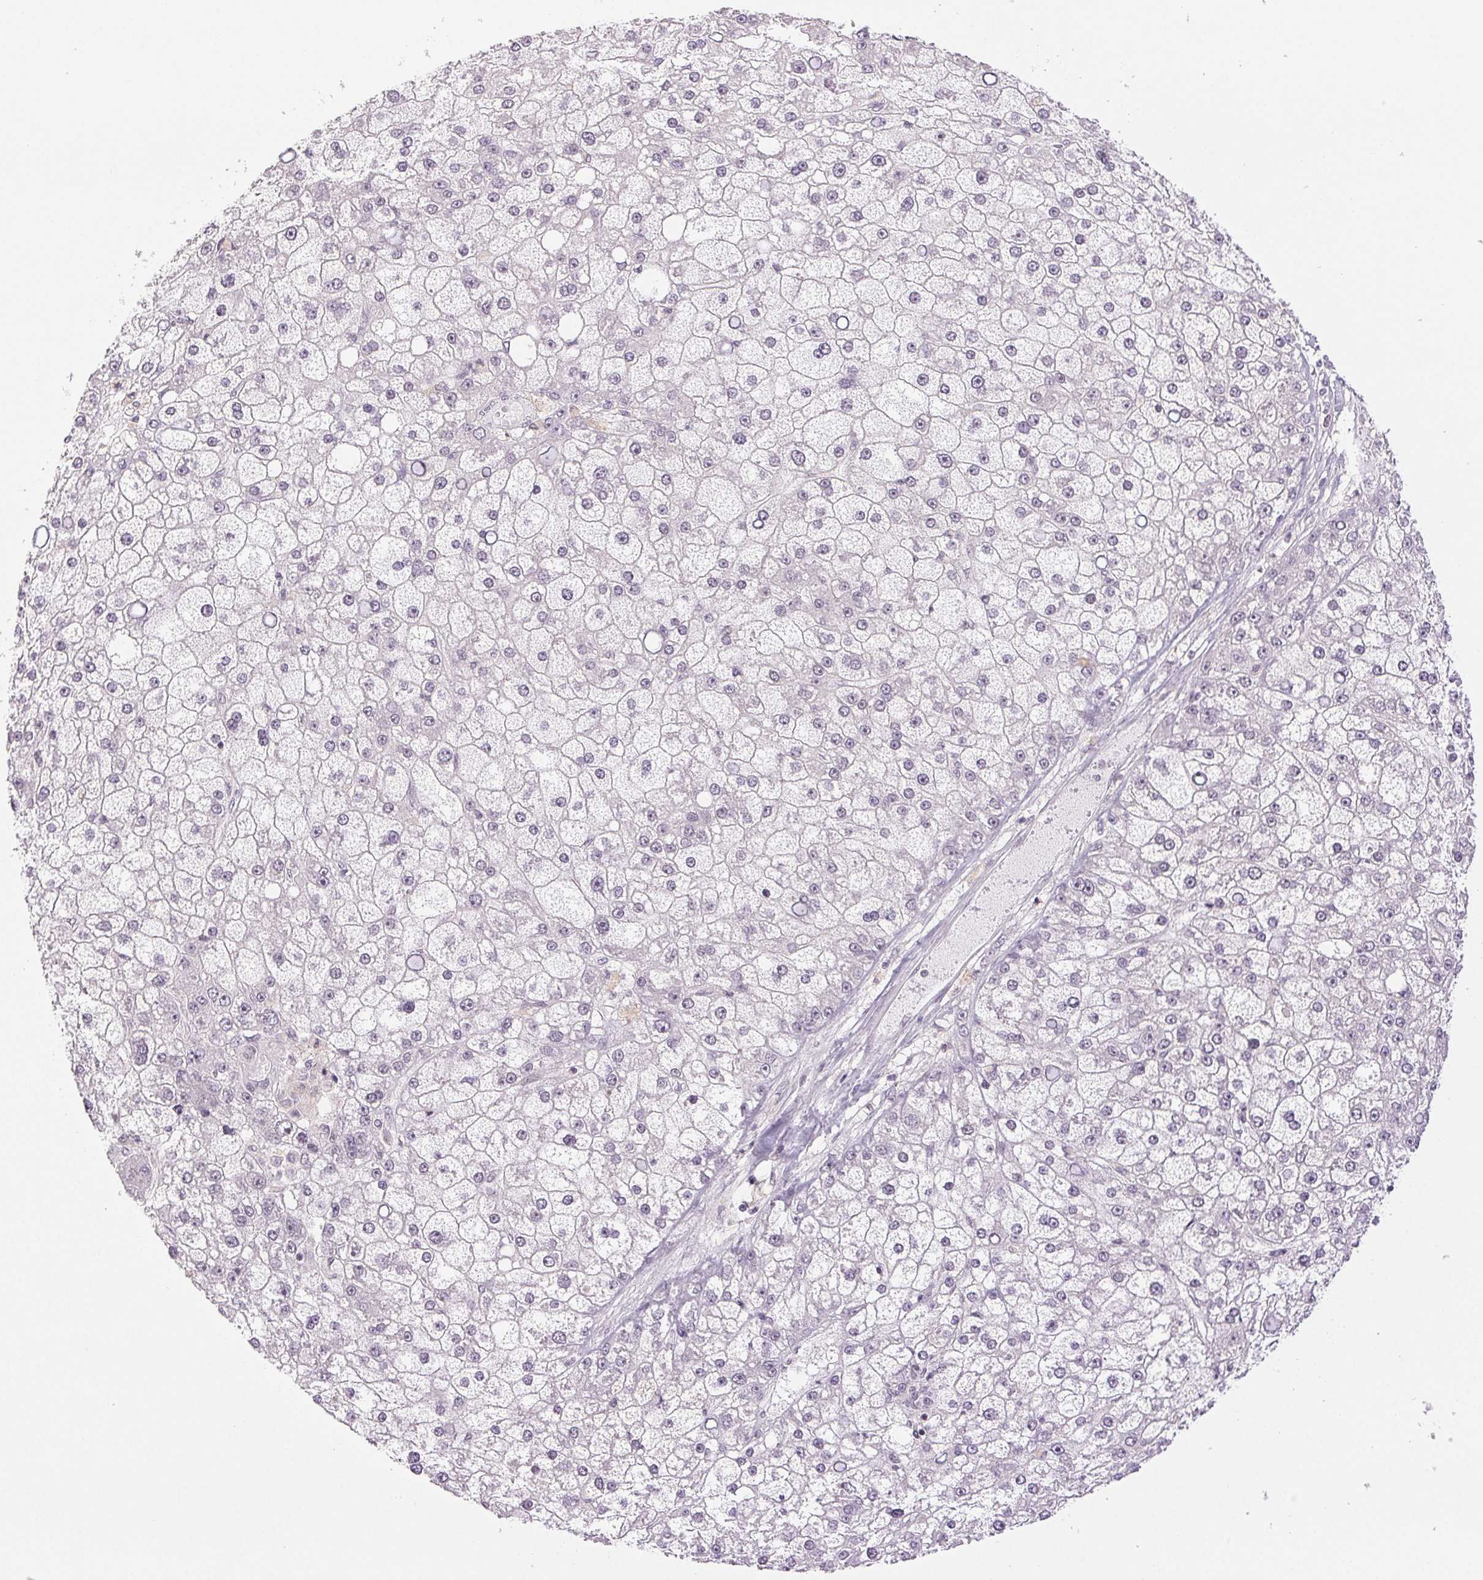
{"staining": {"intensity": "negative", "quantity": "none", "location": "none"}, "tissue": "liver cancer", "cell_type": "Tumor cells", "image_type": "cancer", "snomed": [{"axis": "morphology", "description": "Carcinoma, Hepatocellular, NOS"}, {"axis": "topography", "description": "Liver"}], "caption": "Immunohistochemistry (IHC) image of human liver cancer (hepatocellular carcinoma) stained for a protein (brown), which demonstrates no staining in tumor cells. Brightfield microscopy of IHC stained with DAB (brown) and hematoxylin (blue), captured at high magnification.", "gene": "PRPF18", "patient": {"sex": "male", "age": 67}}